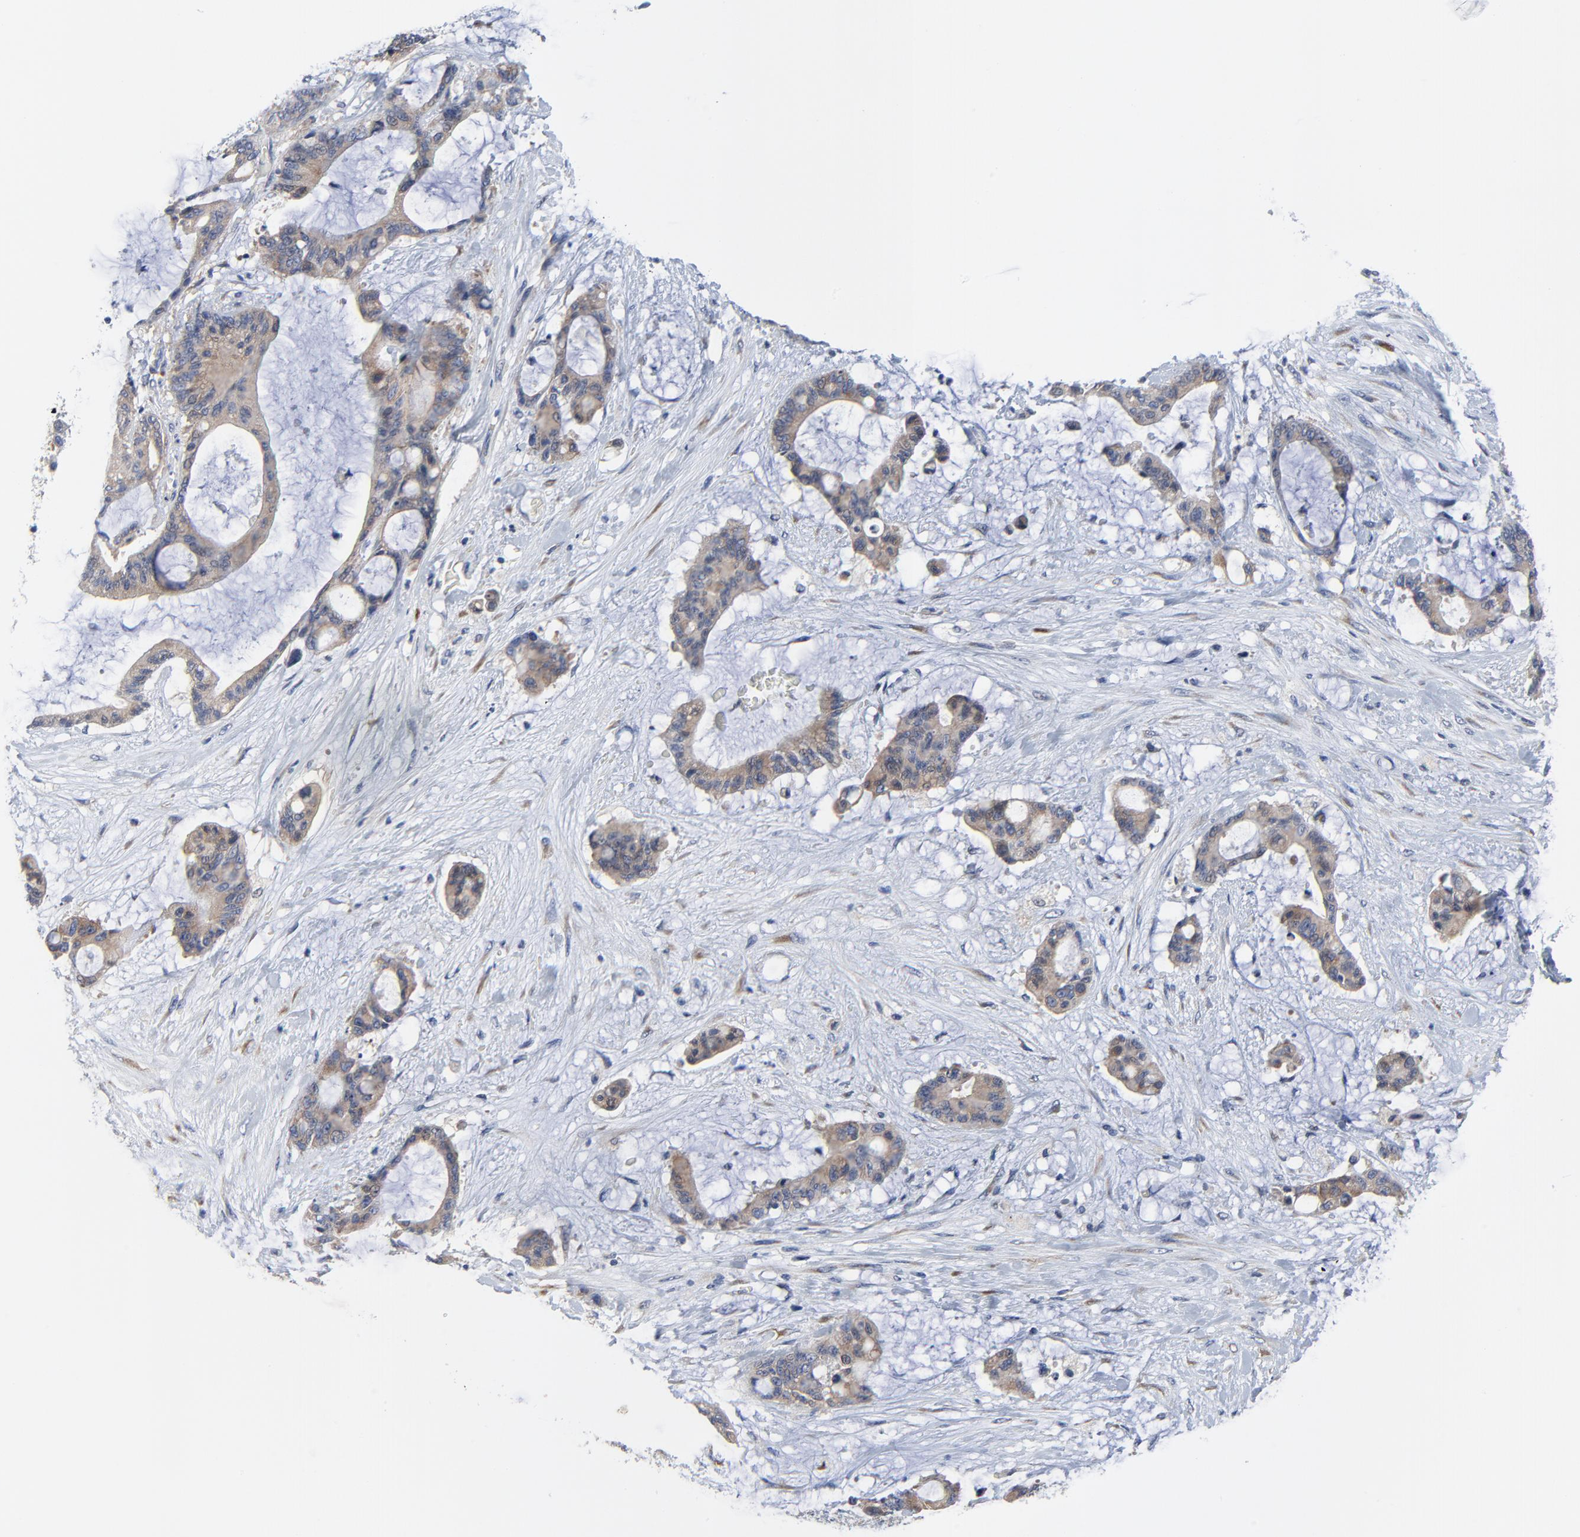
{"staining": {"intensity": "moderate", "quantity": ">75%", "location": "cytoplasmic/membranous"}, "tissue": "liver cancer", "cell_type": "Tumor cells", "image_type": "cancer", "snomed": [{"axis": "morphology", "description": "Cholangiocarcinoma"}, {"axis": "topography", "description": "Liver"}], "caption": "A histopathology image of human cholangiocarcinoma (liver) stained for a protein reveals moderate cytoplasmic/membranous brown staining in tumor cells.", "gene": "VAV2", "patient": {"sex": "female", "age": 73}}